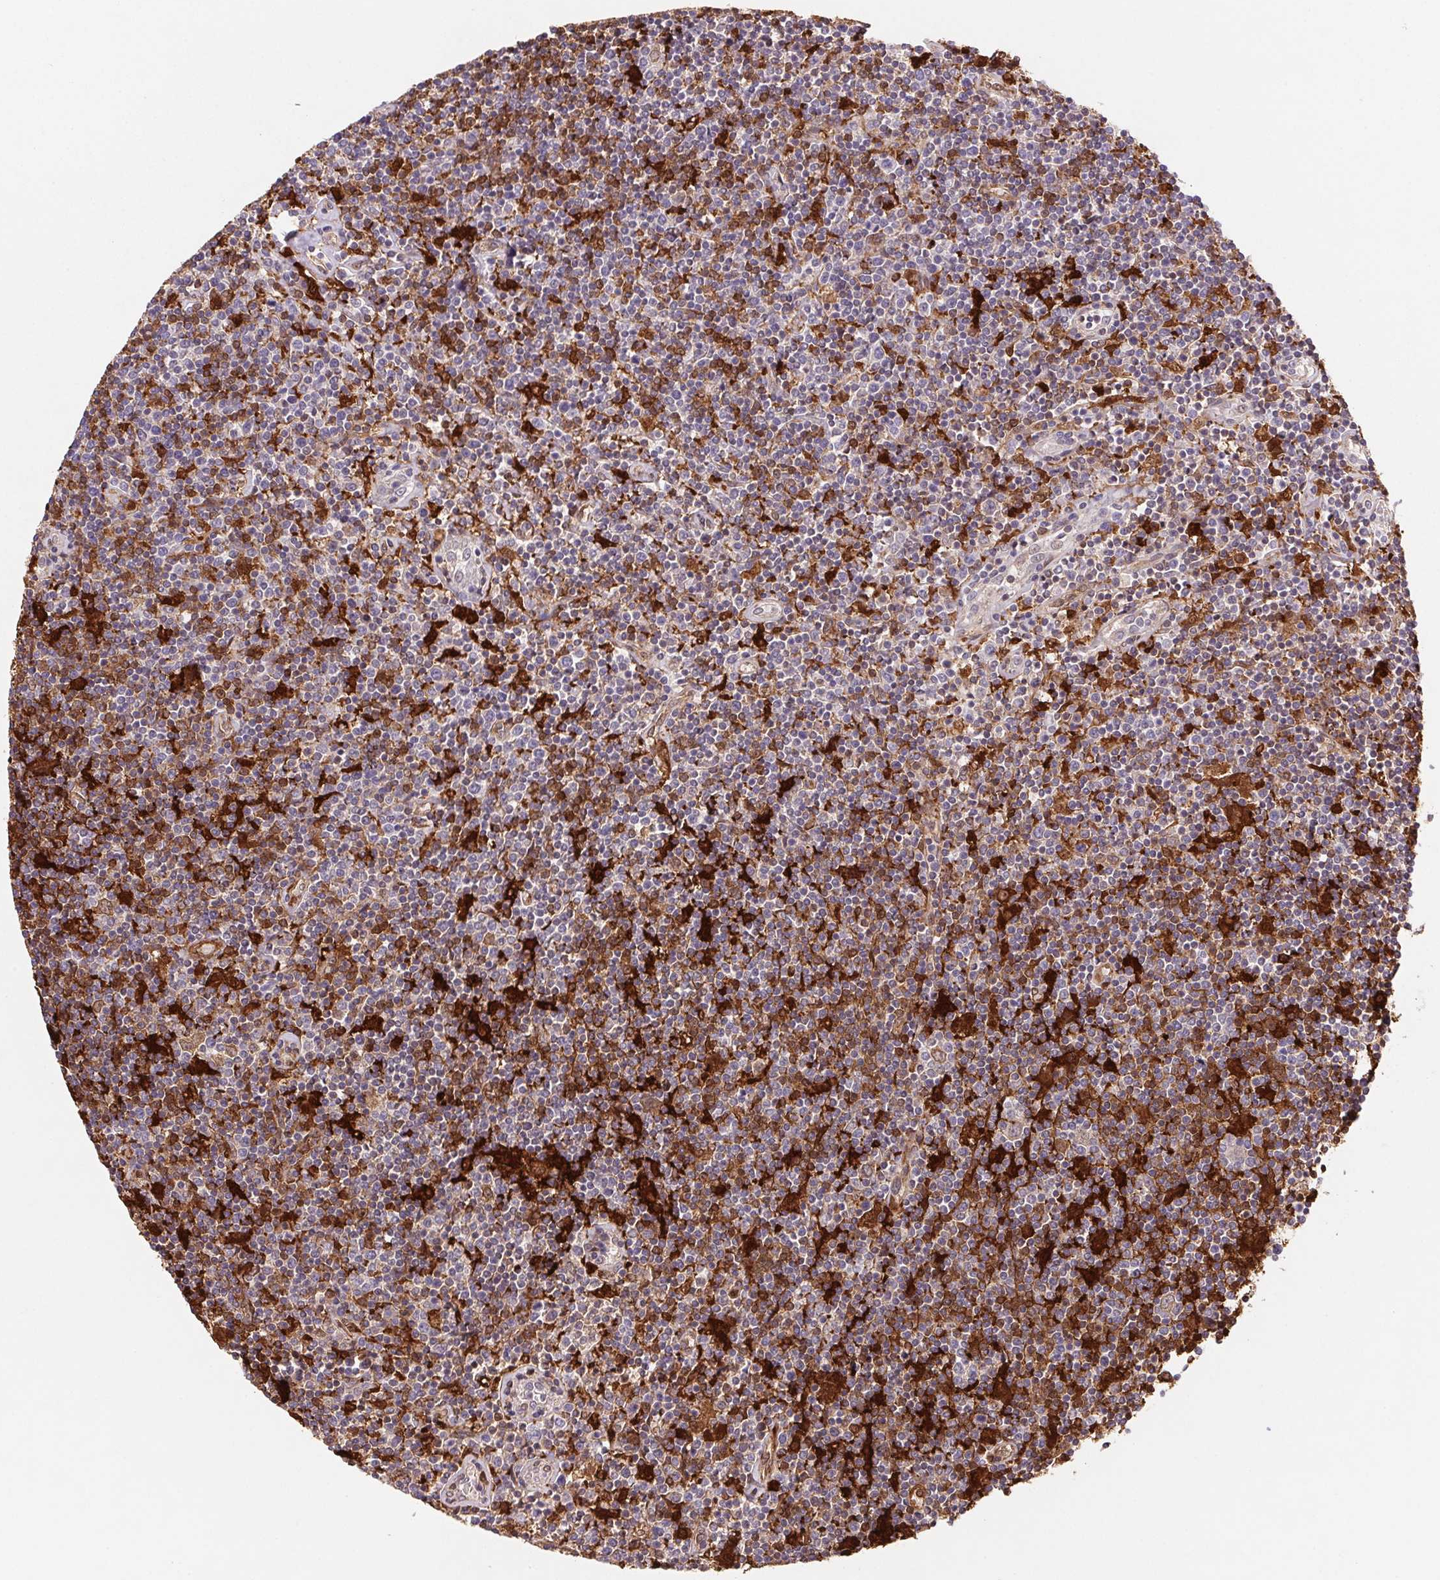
{"staining": {"intensity": "negative", "quantity": "none", "location": "none"}, "tissue": "lymphoma", "cell_type": "Tumor cells", "image_type": "cancer", "snomed": [{"axis": "morphology", "description": "Hodgkin's disease, NOS"}, {"axis": "topography", "description": "Lymph node"}], "caption": "Immunohistochemical staining of human lymphoma reveals no significant positivity in tumor cells.", "gene": "GBP1", "patient": {"sex": "male", "age": 40}}